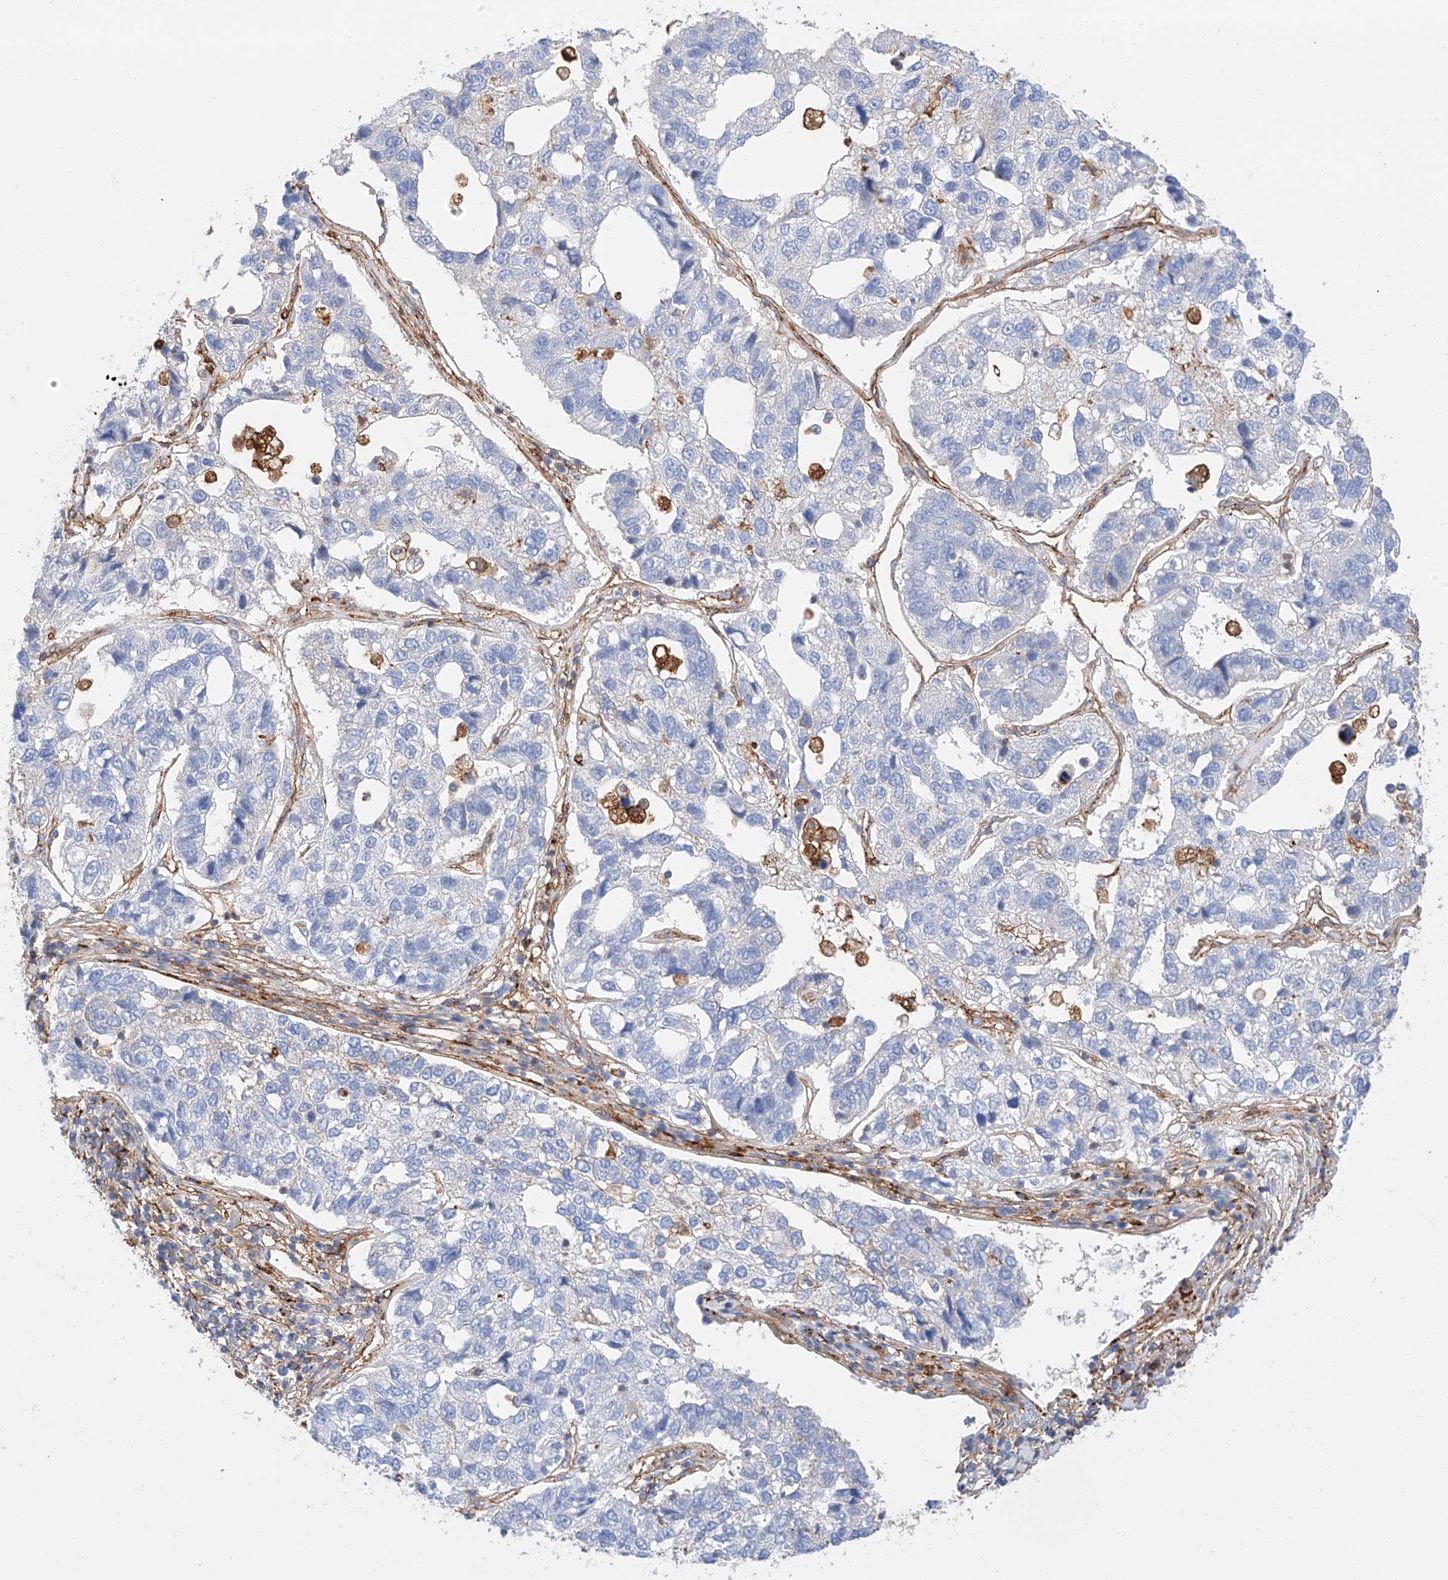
{"staining": {"intensity": "negative", "quantity": "none", "location": "none"}, "tissue": "pancreatic cancer", "cell_type": "Tumor cells", "image_type": "cancer", "snomed": [{"axis": "morphology", "description": "Adenocarcinoma, NOS"}, {"axis": "topography", "description": "Pancreas"}], "caption": "Immunohistochemical staining of pancreatic adenocarcinoma exhibits no significant positivity in tumor cells.", "gene": "HAUS4", "patient": {"sex": "female", "age": 61}}